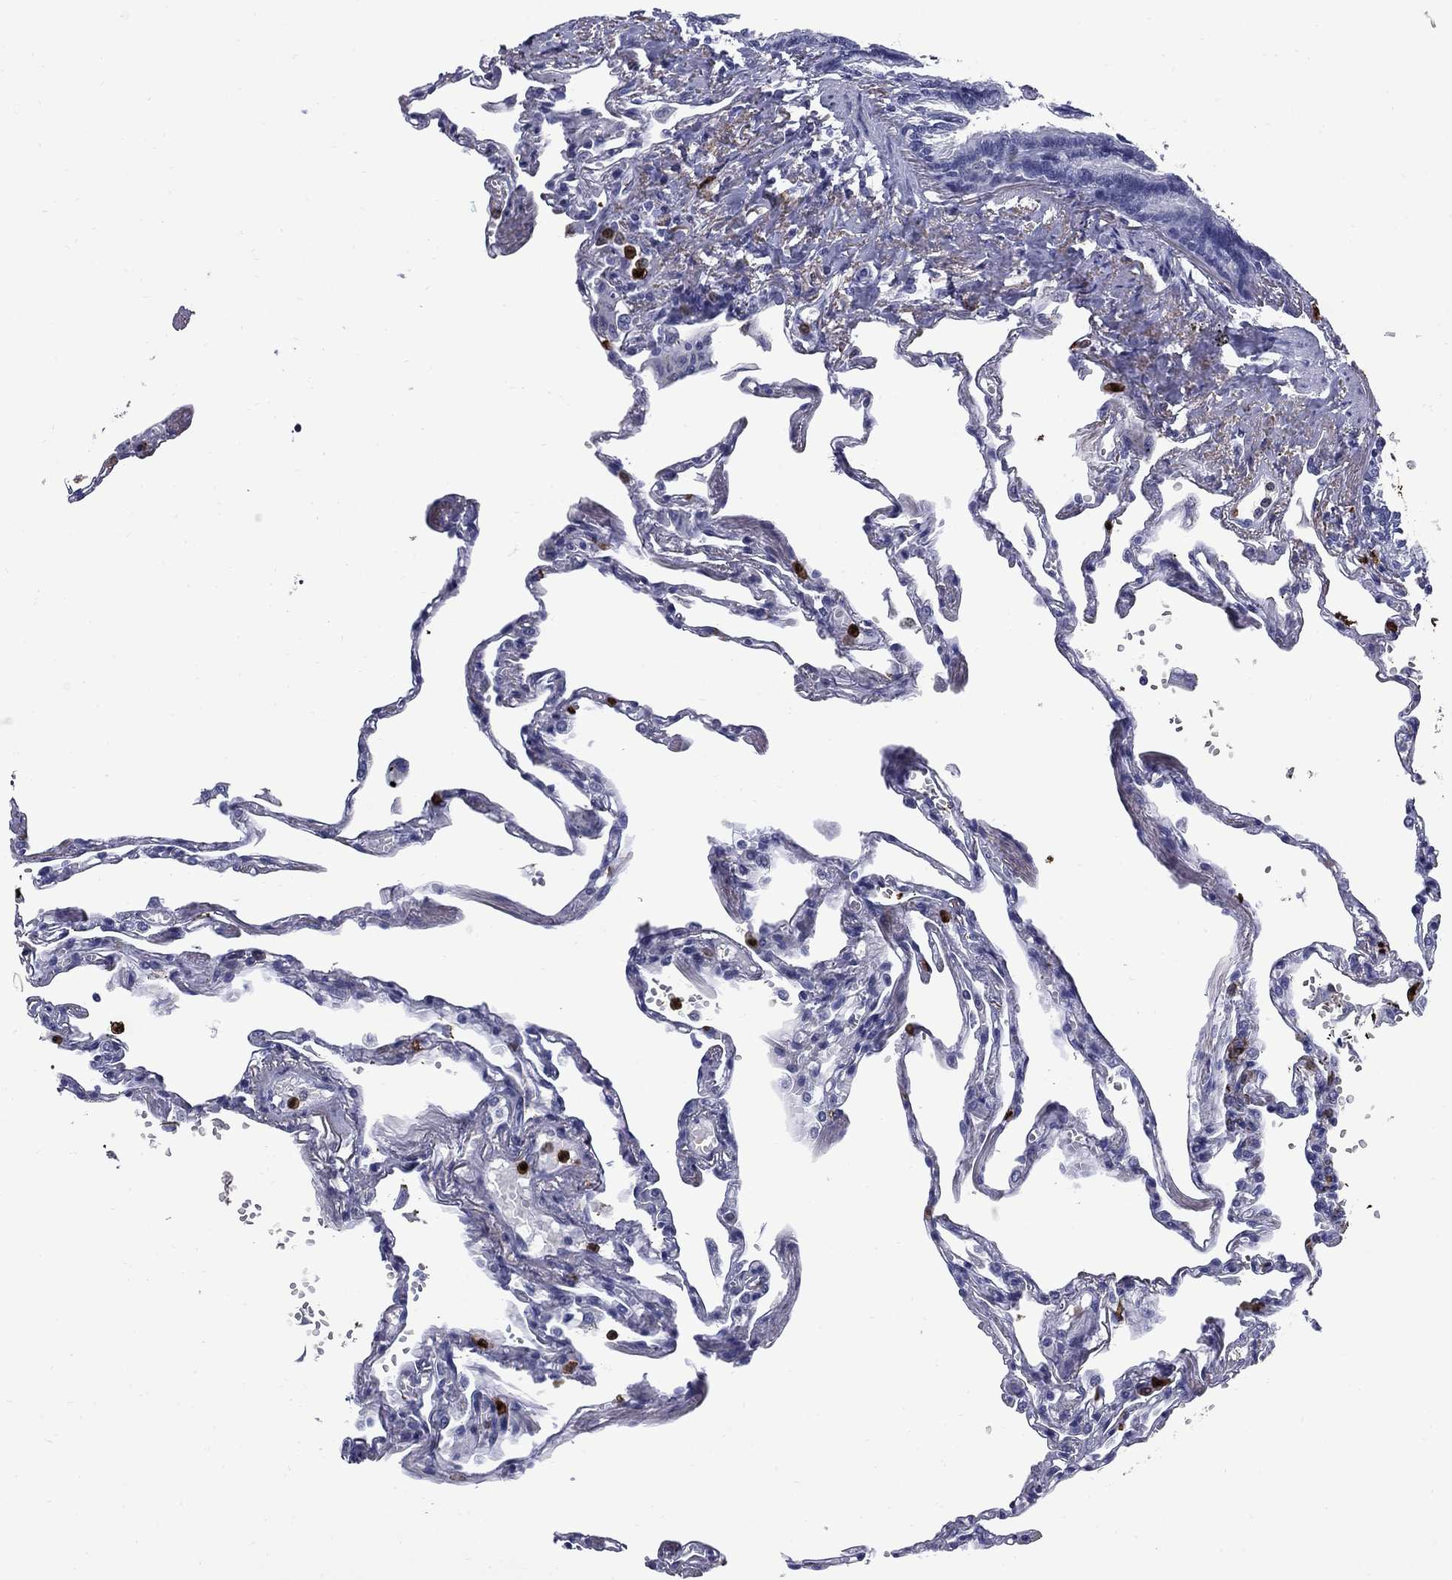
{"staining": {"intensity": "negative", "quantity": "none", "location": "none"}, "tissue": "lung", "cell_type": "Alveolar cells", "image_type": "normal", "snomed": [{"axis": "morphology", "description": "Normal tissue, NOS"}, {"axis": "topography", "description": "Lung"}], "caption": "Alveolar cells show no significant staining in benign lung. (Immunohistochemistry (ihc), brightfield microscopy, high magnification).", "gene": "TRIM29", "patient": {"sex": "male", "age": 78}}